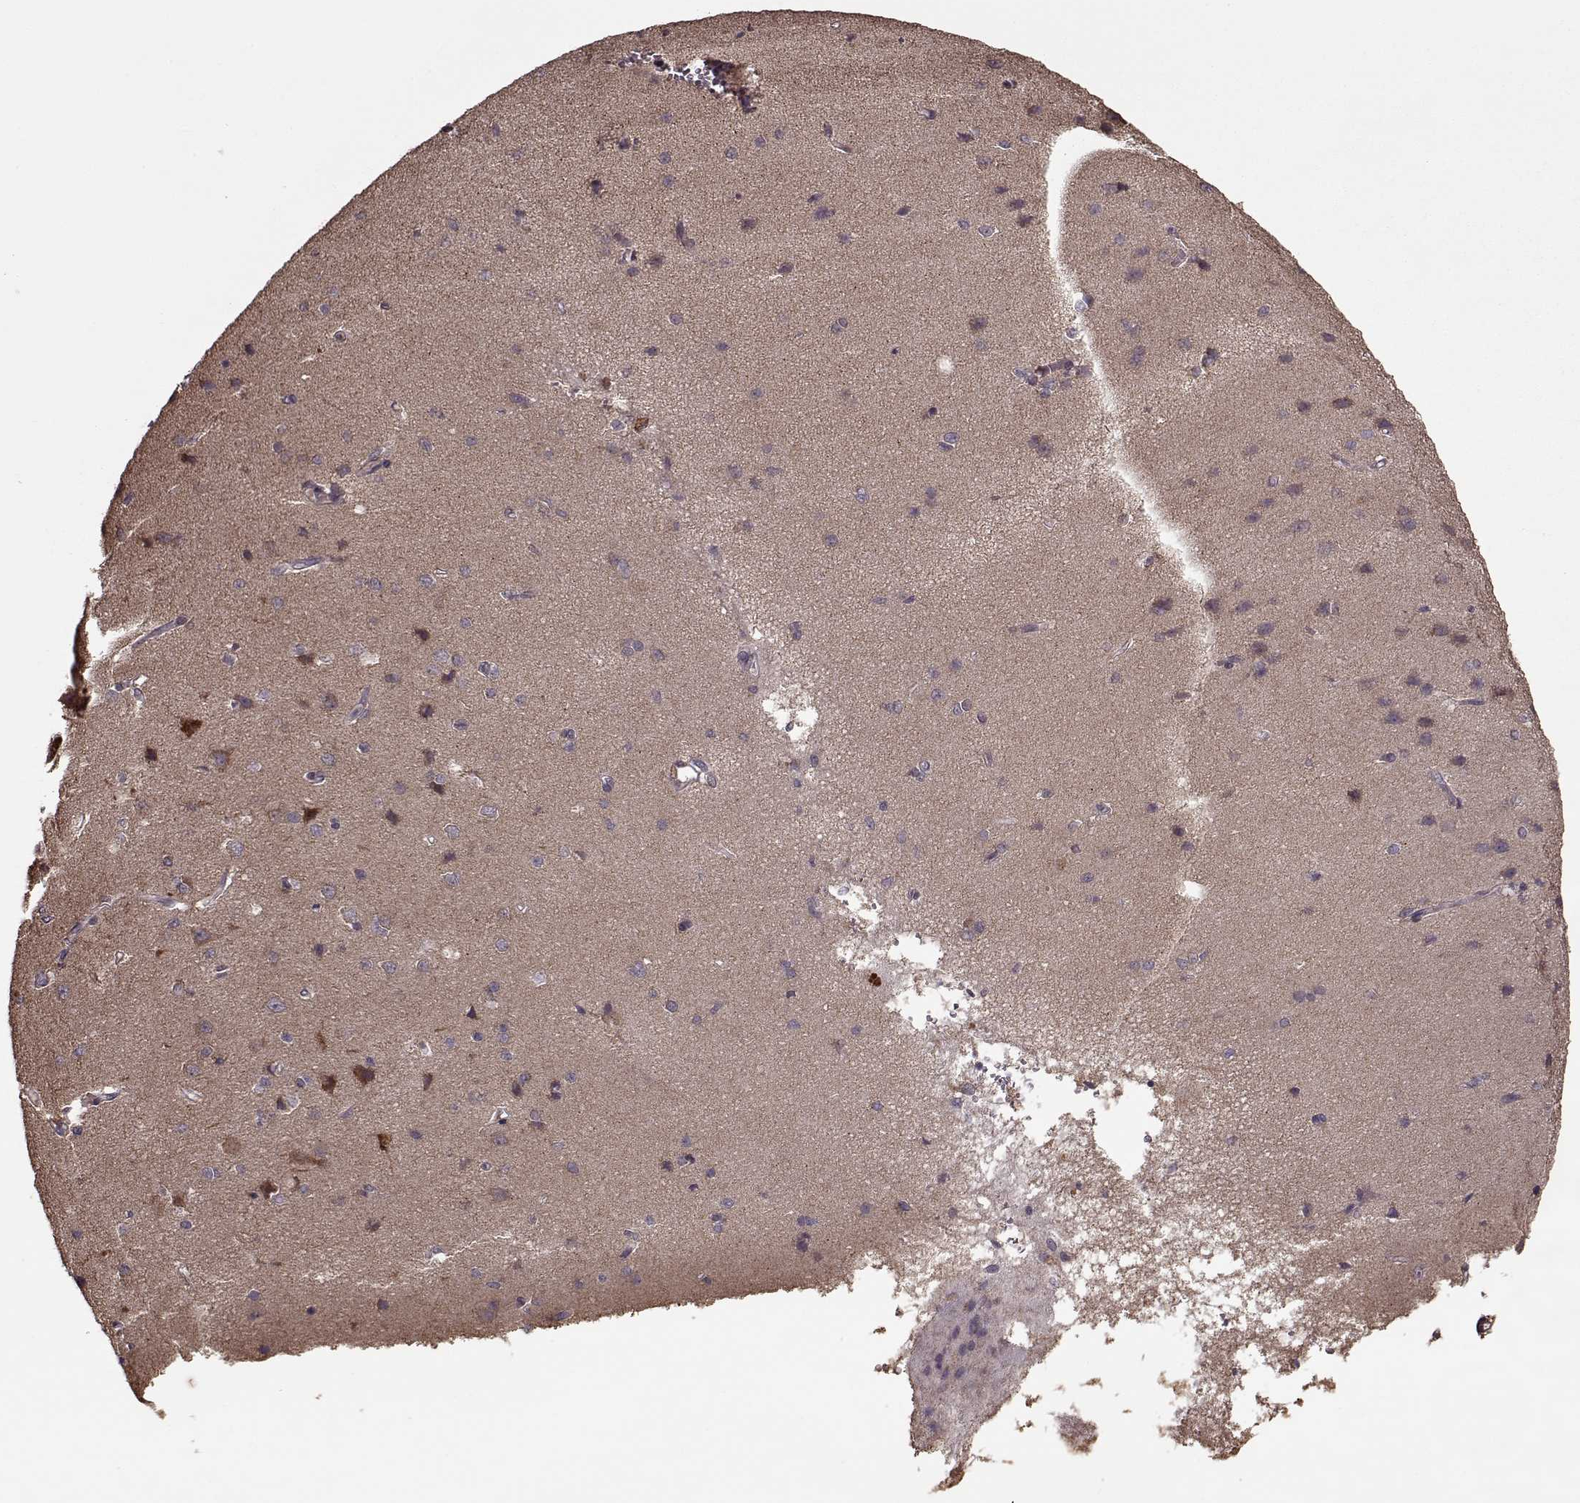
{"staining": {"intensity": "negative", "quantity": "none", "location": "none"}, "tissue": "cerebral cortex", "cell_type": "Endothelial cells", "image_type": "normal", "snomed": [{"axis": "morphology", "description": "Normal tissue, NOS"}, {"axis": "topography", "description": "Cerebral cortex"}], "caption": "This image is of normal cerebral cortex stained with IHC to label a protein in brown with the nuclei are counter-stained blue. There is no positivity in endothelial cells. The staining is performed using DAB (3,3'-diaminobenzidine) brown chromogen with nuclei counter-stained in using hematoxylin.", "gene": "IMMP1L", "patient": {"sex": "male", "age": 37}}